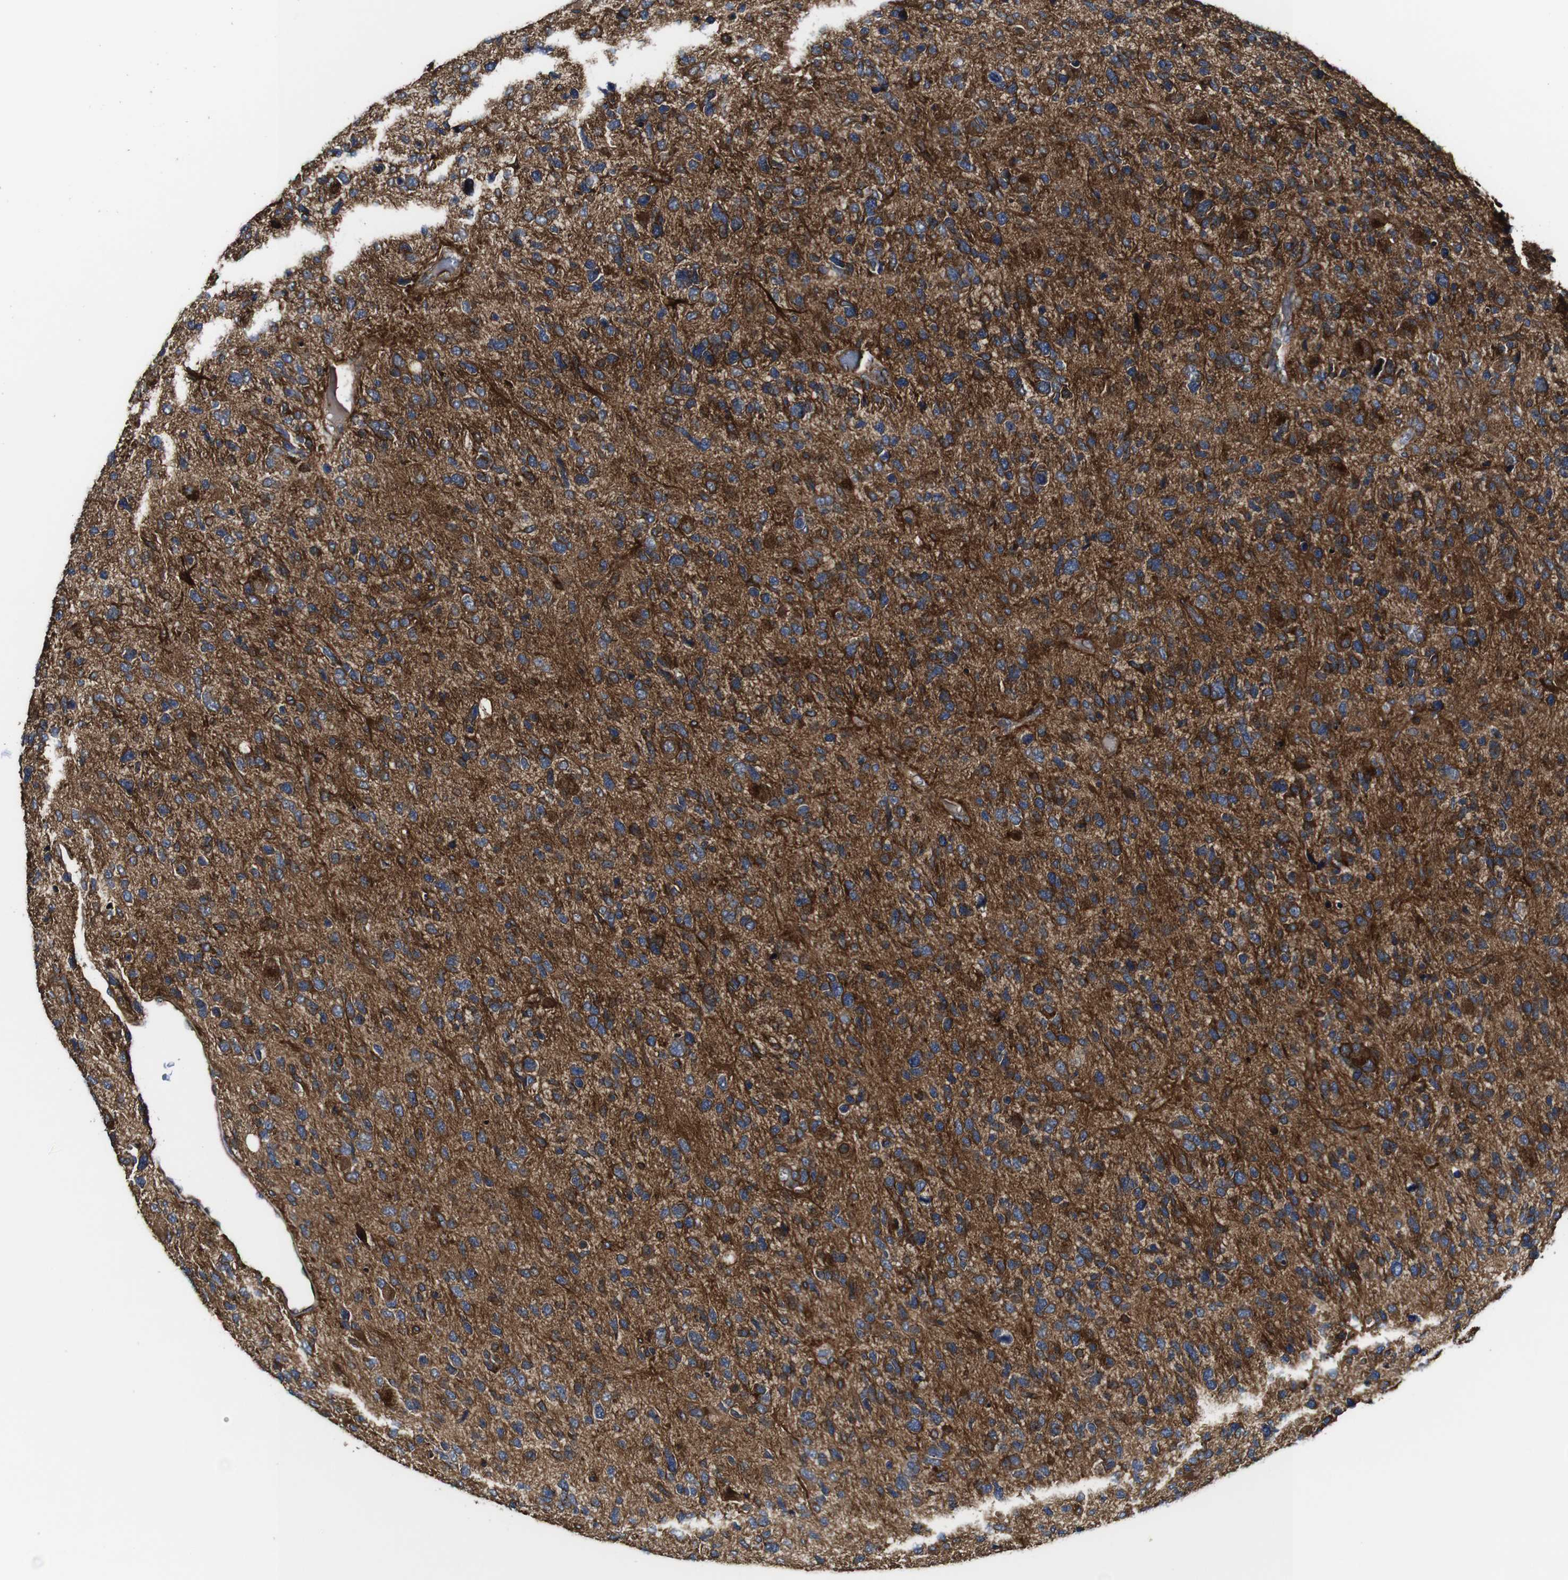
{"staining": {"intensity": "strong", "quantity": "<25%", "location": "cytoplasmic/membranous"}, "tissue": "glioma", "cell_type": "Tumor cells", "image_type": "cancer", "snomed": [{"axis": "morphology", "description": "Glioma, malignant, High grade"}, {"axis": "topography", "description": "Brain"}], "caption": "Glioma stained for a protein shows strong cytoplasmic/membranous positivity in tumor cells.", "gene": "TNIK", "patient": {"sex": "female", "age": 58}}